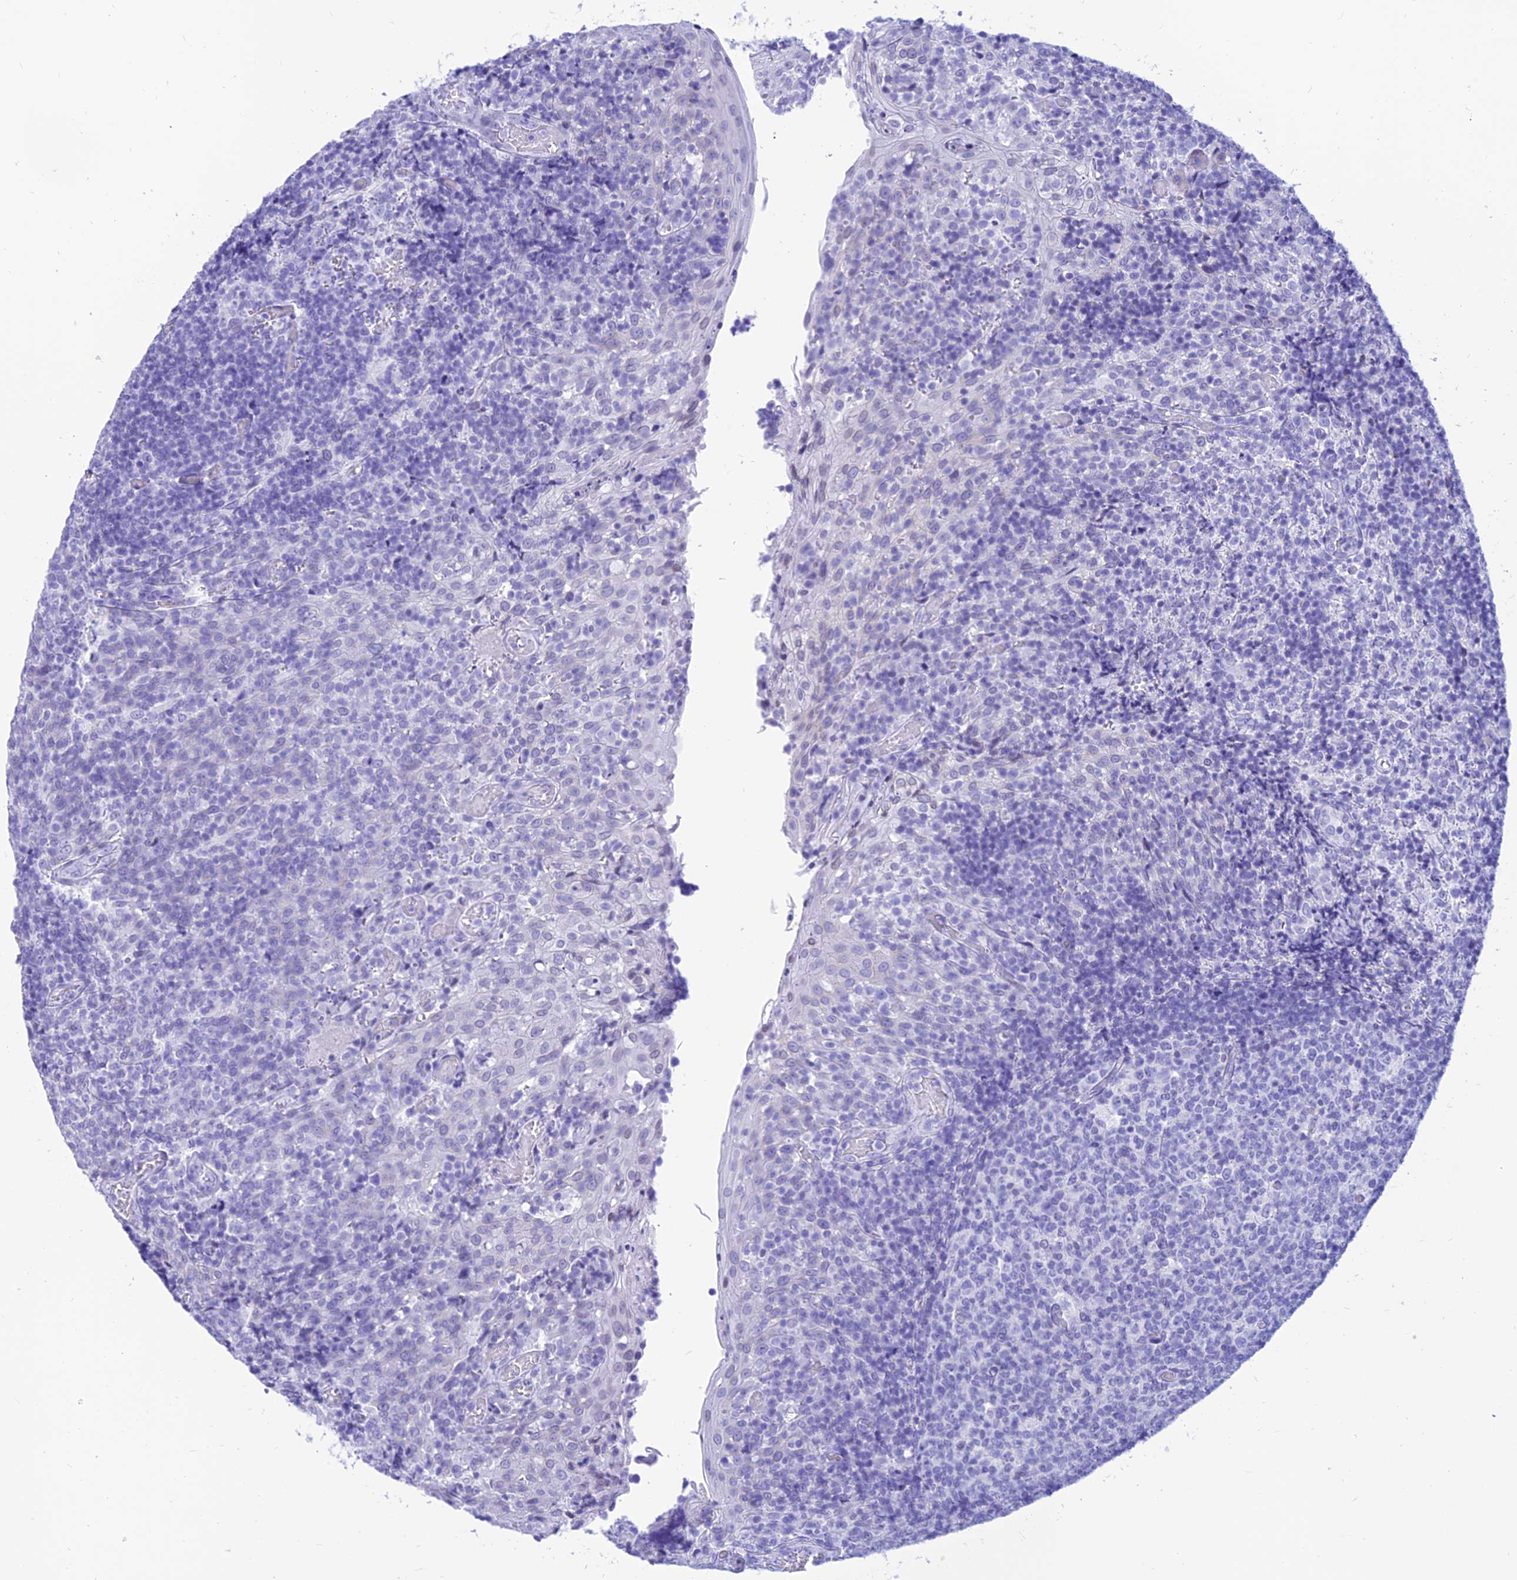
{"staining": {"intensity": "negative", "quantity": "none", "location": "none"}, "tissue": "tonsil", "cell_type": "Germinal center cells", "image_type": "normal", "snomed": [{"axis": "morphology", "description": "Normal tissue, NOS"}, {"axis": "topography", "description": "Tonsil"}], "caption": "High magnification brightfield microscopy of benign tonsil stained with DAB (3,3'-diaminobenzidine) (brown) and counterstained with hematoxylin (blue): germinal center cells show no significant expression. The staining is performed using DAB brown chromogen with nuclei counter-stained in using hematoxylin.", "gene": "PRNP", "patient": {"sex": "female", "age": 19}}